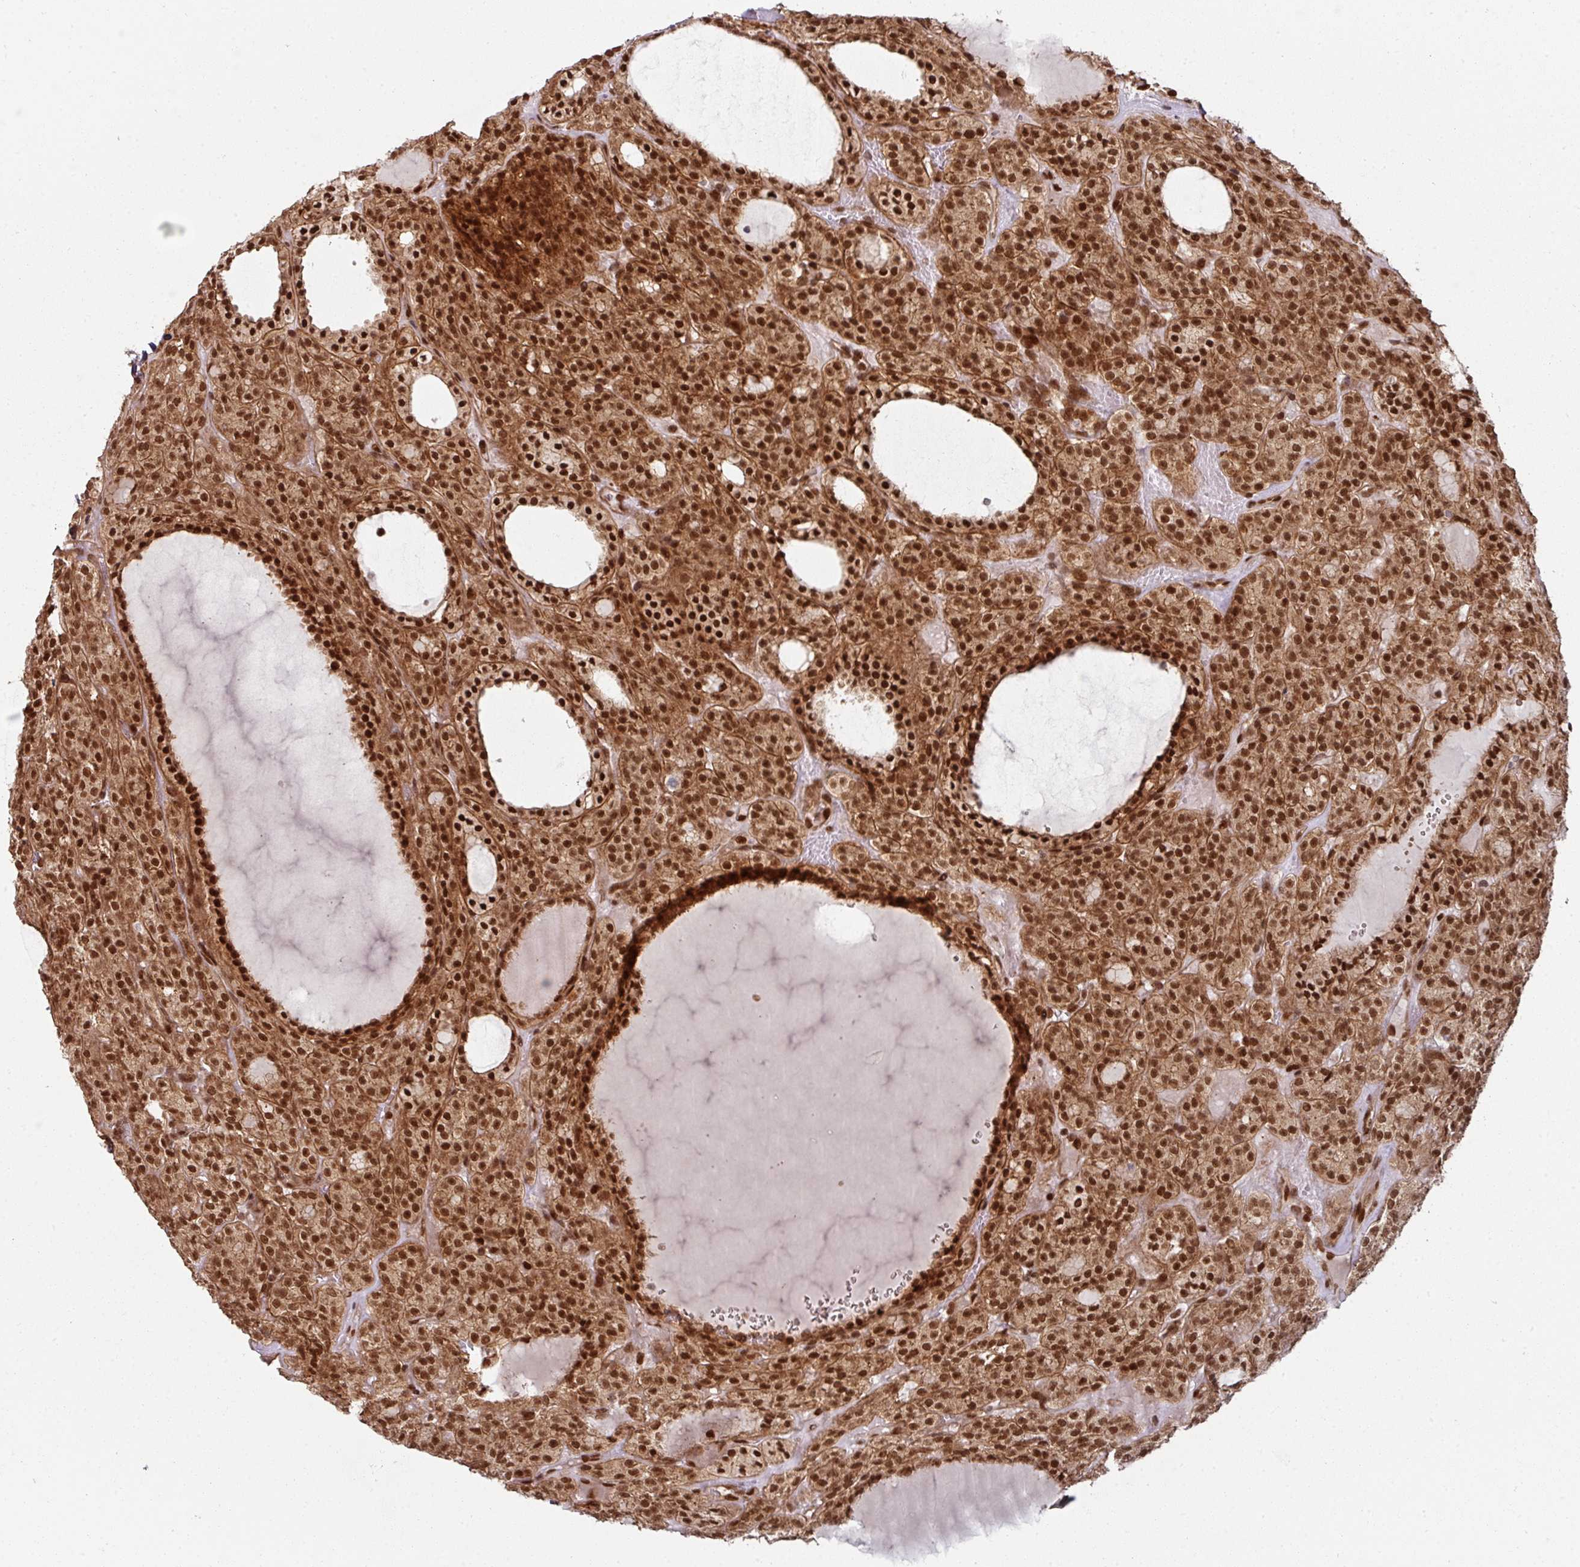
{"staining": {"intensity": "strong", "quantity": ">75%", "location": "cytoplasmic/membranous,nuclear"}, "tissue": "thyroid cancer", "cell_type": "Tumor cells", "image_type": "cancer", "snomed": [{"axis": "morphology", "description": "Follicular adenoma carcinoma, NOS"}, {"axis": "topography", "description": "Thyroid gland"}], "caption": "Immunohistochemical staining of human follicular adenoma carcinoma (thyroid) shows high levels of strong cytoplasmic/membranous and nuclear positivity in approximately >75% of tumor cells.", "gene": "SIK3", "patient": {"sex": "female", "age": 63}}